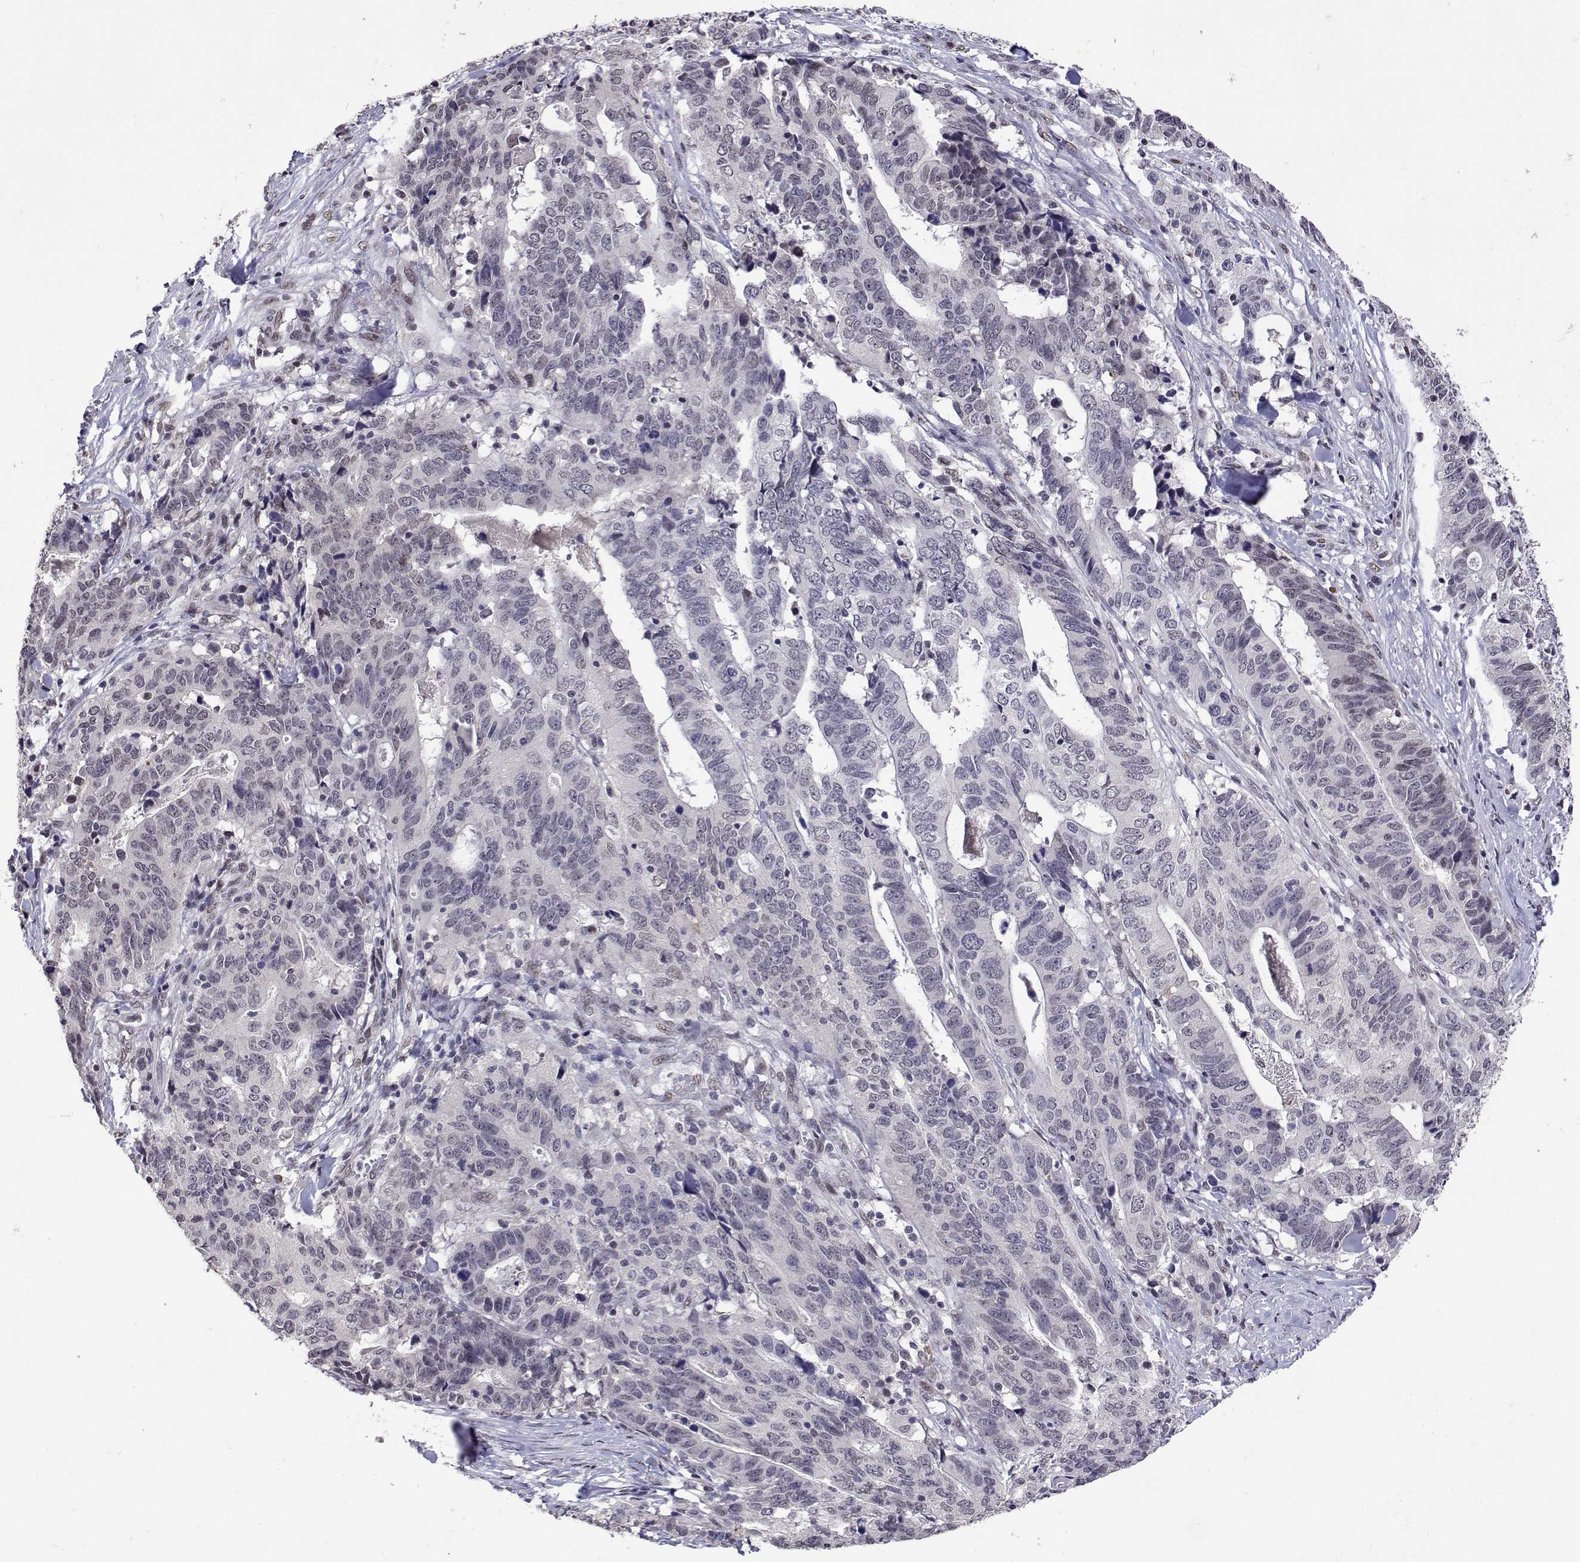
{"staining": {"intensity": "weak", "quantity": "<25%", "location": "nuclear"}, "tissue": "stomach cancer", "cell_type": "Tumor cells", "image_type": "cancer", "snomed": [{"axis": "morphology", "description": "Adenocarcinoma, NOS"}, {"axis": "topography", "description": "Stomach, upper"}], "caption": "This is an immunohistochemistry micrograph of adenocarcinoma (stomach). There is no positivity in tumor cells.", "gene": "HNRNPA0", "patient": {"sex": "female", "age": 67}}